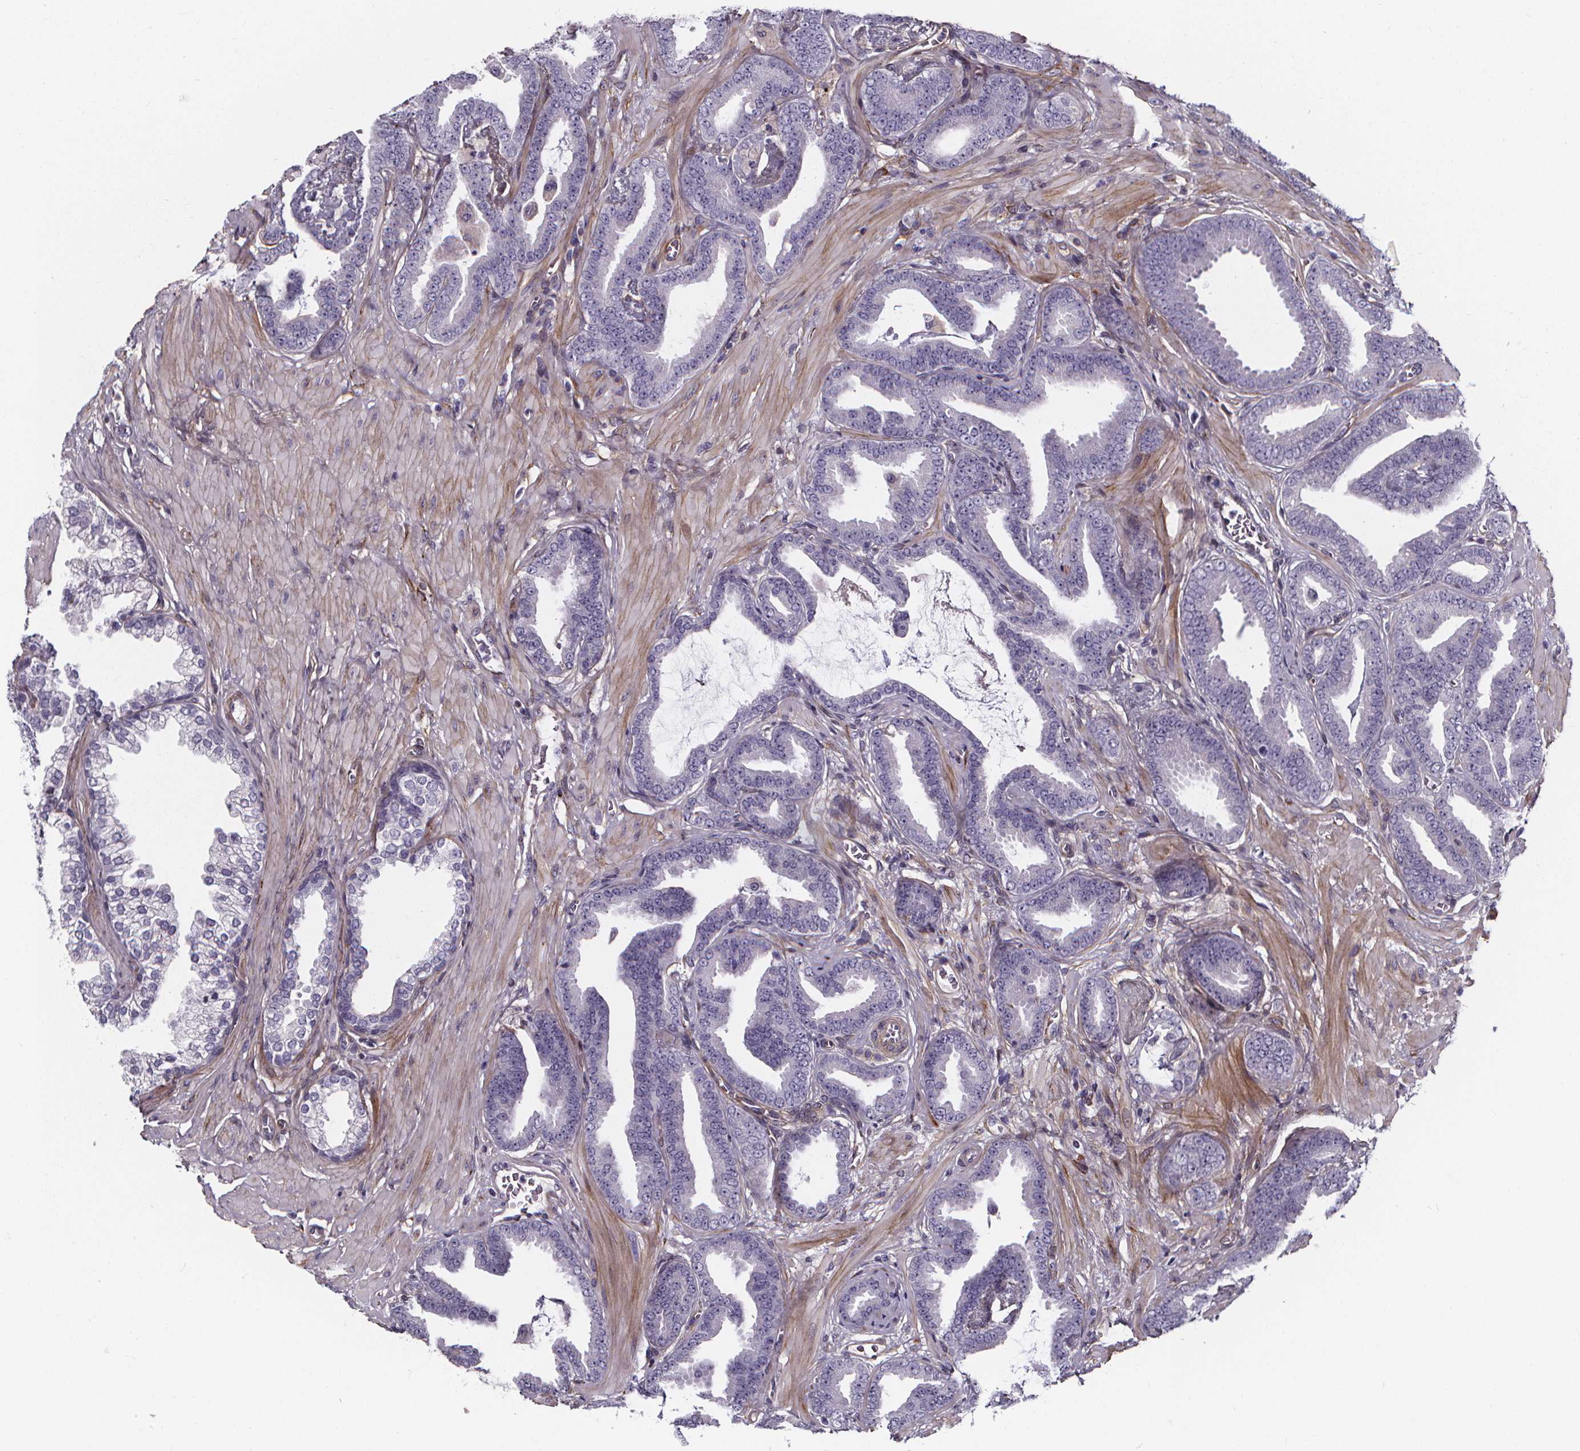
{"staining": {"intensity": "negative", "quantity": "none", "location": "none"}, "tissue": "prostate cancer", "cell_type": "Tumor cells", "image_type": "cancer", "snomed": [{"axis": "morphology", "description": "Adenocarcinoma, Low grade"}, {"axis": "topography", "description": "Prostate"}], "caption": "This histopathology image is of prostate adenocarcinoma (low-grade) stained with immunohistochemistry to label a protein in brown with the nuclei are counter-stained blue. There is no staining in tumor cells.", "gene": "AEBP1", "patient": {"sex": "male", "age": 63}}